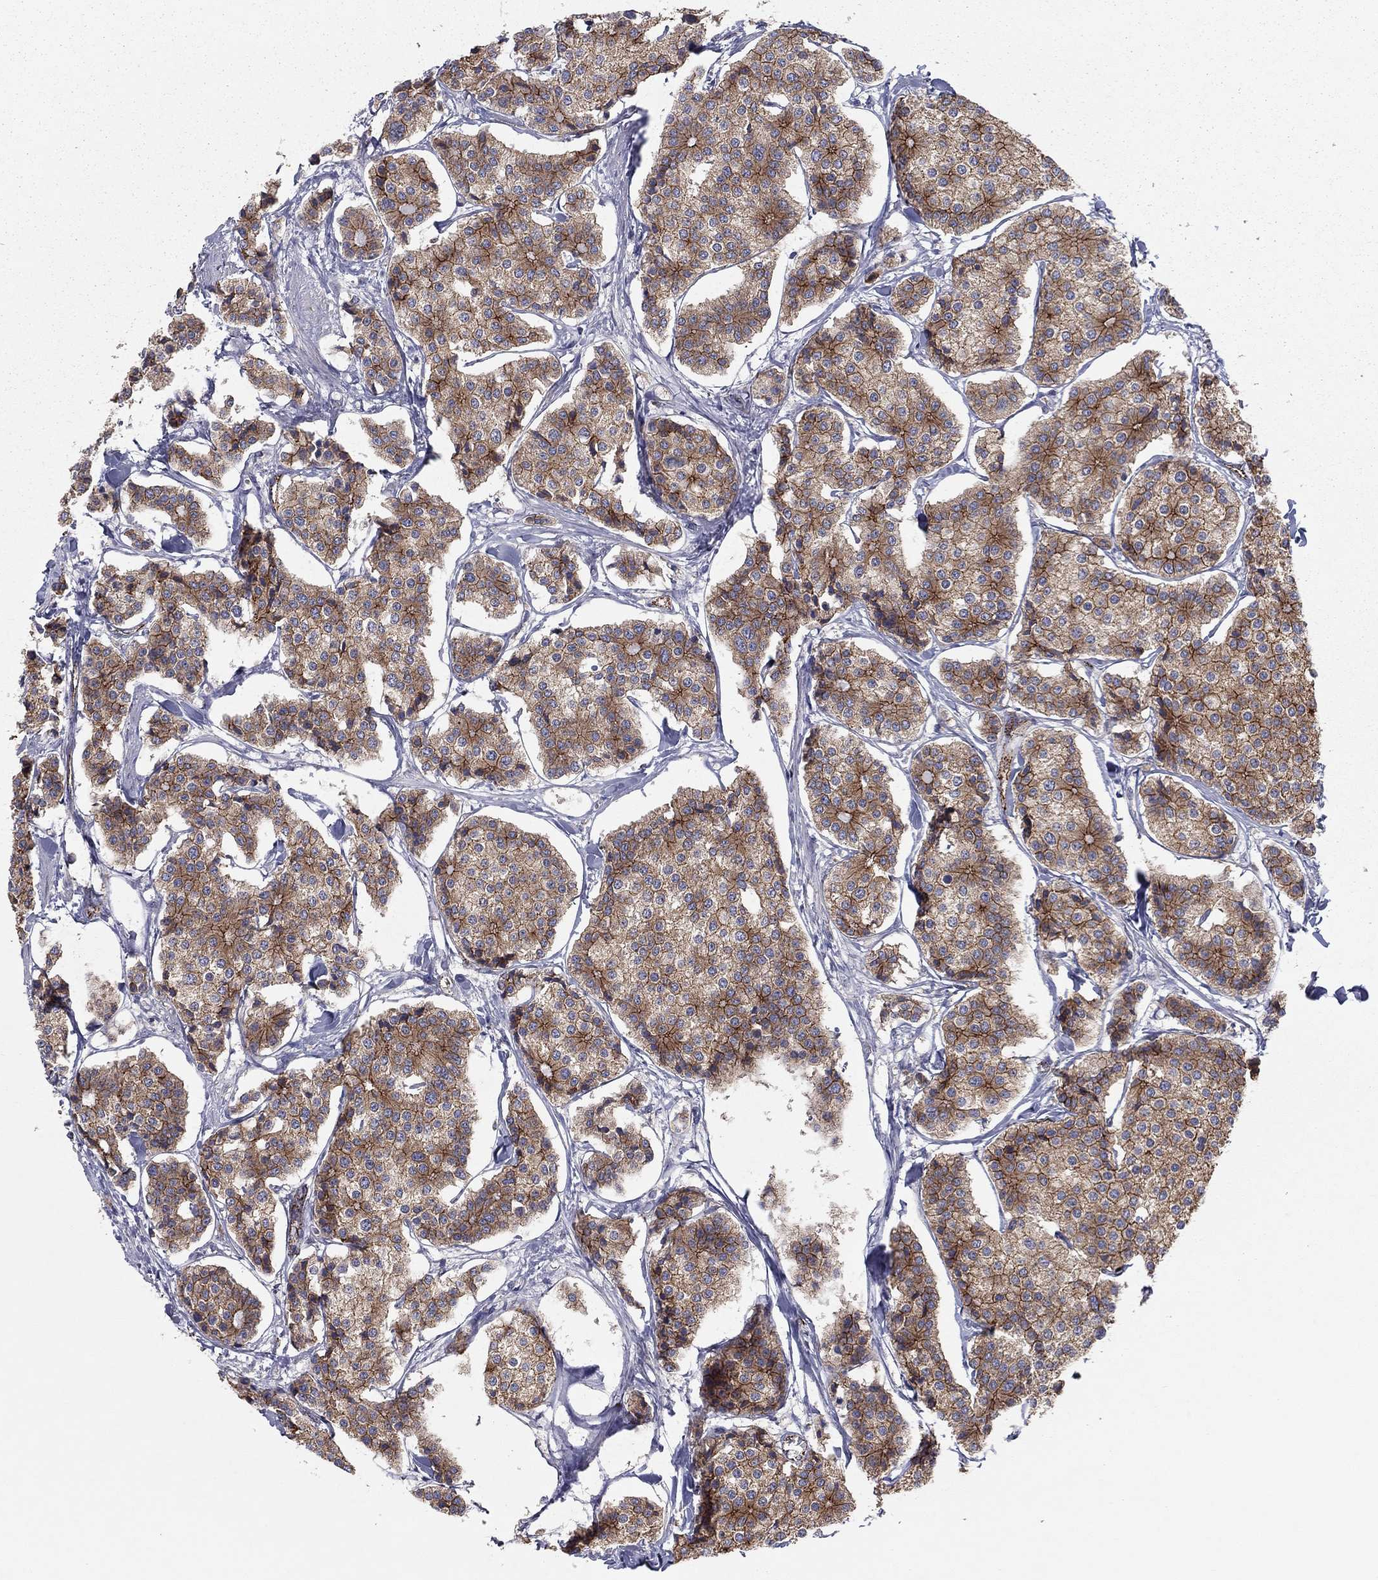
{"staining": {"intensity": "strong", "quantity": "25%-75%", "location": "cytoplasmic/membranous"}, "tissue": "carcinoid", "cell_type": "Tumor cells", "image_type": "cancer", "snomed": [{"axis": "morphology", "description": "Carcinoid, malignant, NOS"}, {"axis": "topography", "description": "Small intestine"}], "caption": "Immunohistochemical staining of human carcinoid (malignant) shows high levels of strong cytoplasmic/membranous expression in about 25%-75% of tumor cells.", "gene": "YIF1A", "patient": {"sex": "female", "age": 65}}